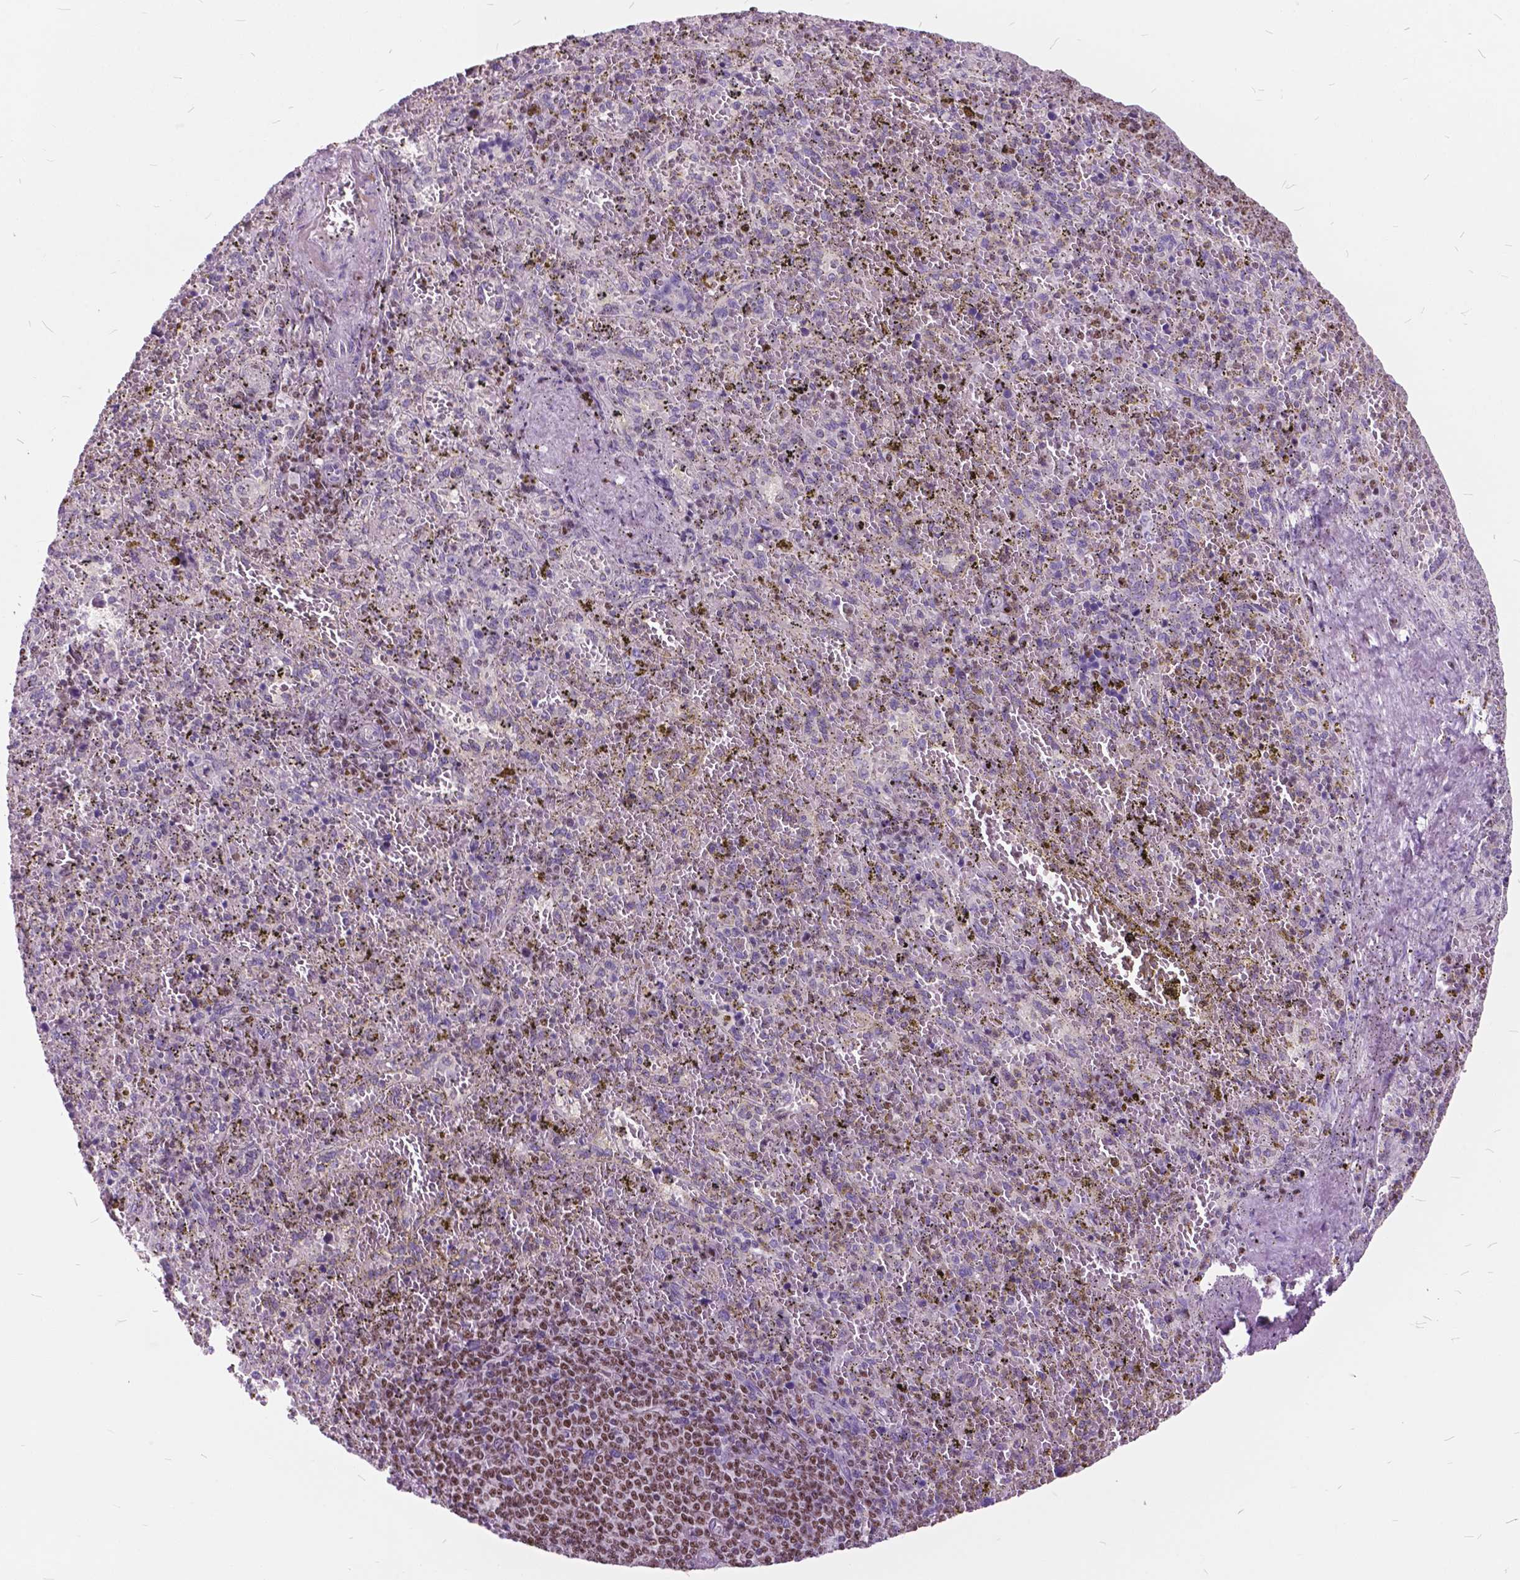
{"staining": {"intensity": "moderate", "quantity": "<25%", "location": "nuclear"}, "tissue": "spleen", "cell_type": "Cells in red pulp", "image_type": "normal", "snomed": [{"axis": "morphology", "description": "Normal tissue, NOS"}, {"axis": "topography", "description": "Spleen"}], "caption": "Immunohistochemical staining of benign spleen demonstrates <25% levels of moderate nuclear protein positivity in approximately <25% of cells in red pulp.", "gene": "SP140", "patient": {"sex": "female", "age": 50}}